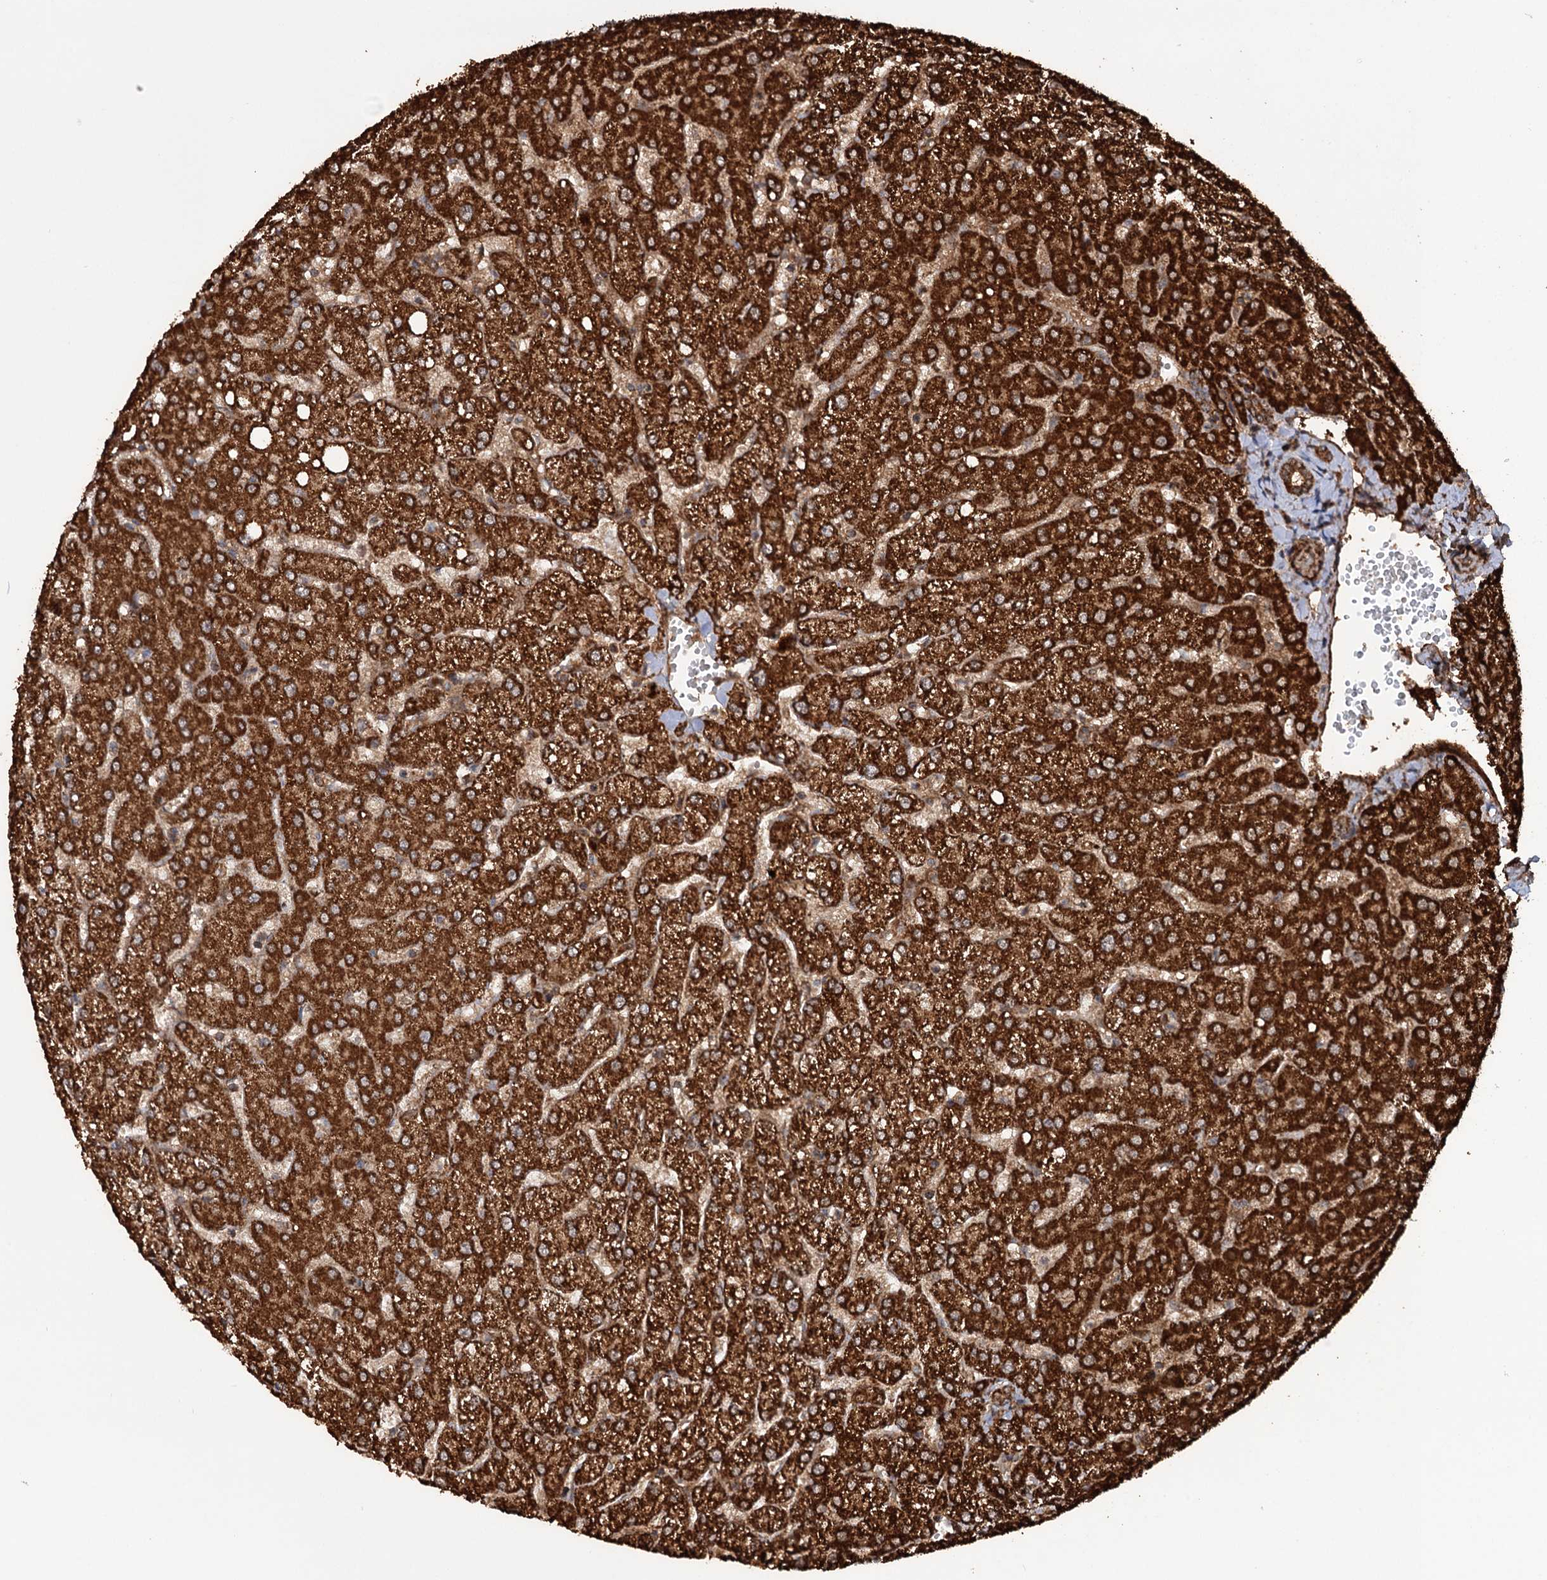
{"staining": {"intensity": "moderate", "quantity": ">75%", "location": "cytoplasmic/membranous"}, "tissue": "liver", "cell_type": "Cholangiocytes", "image_type": "normal", "snomed": [{"axis": "morphology", "description": "Normal tissue, NOS"}, {"axis": "topography", "description": "Liver"}], "caption": "This micrograph displays immunohistochemistry staining of unremarkable liver, with medium moderate cytoplasmic/membranous positivity in approximately >75% of cholangiocytes.", "gene": "IPO4", "patient": {"sex": "female", "age": 54}}